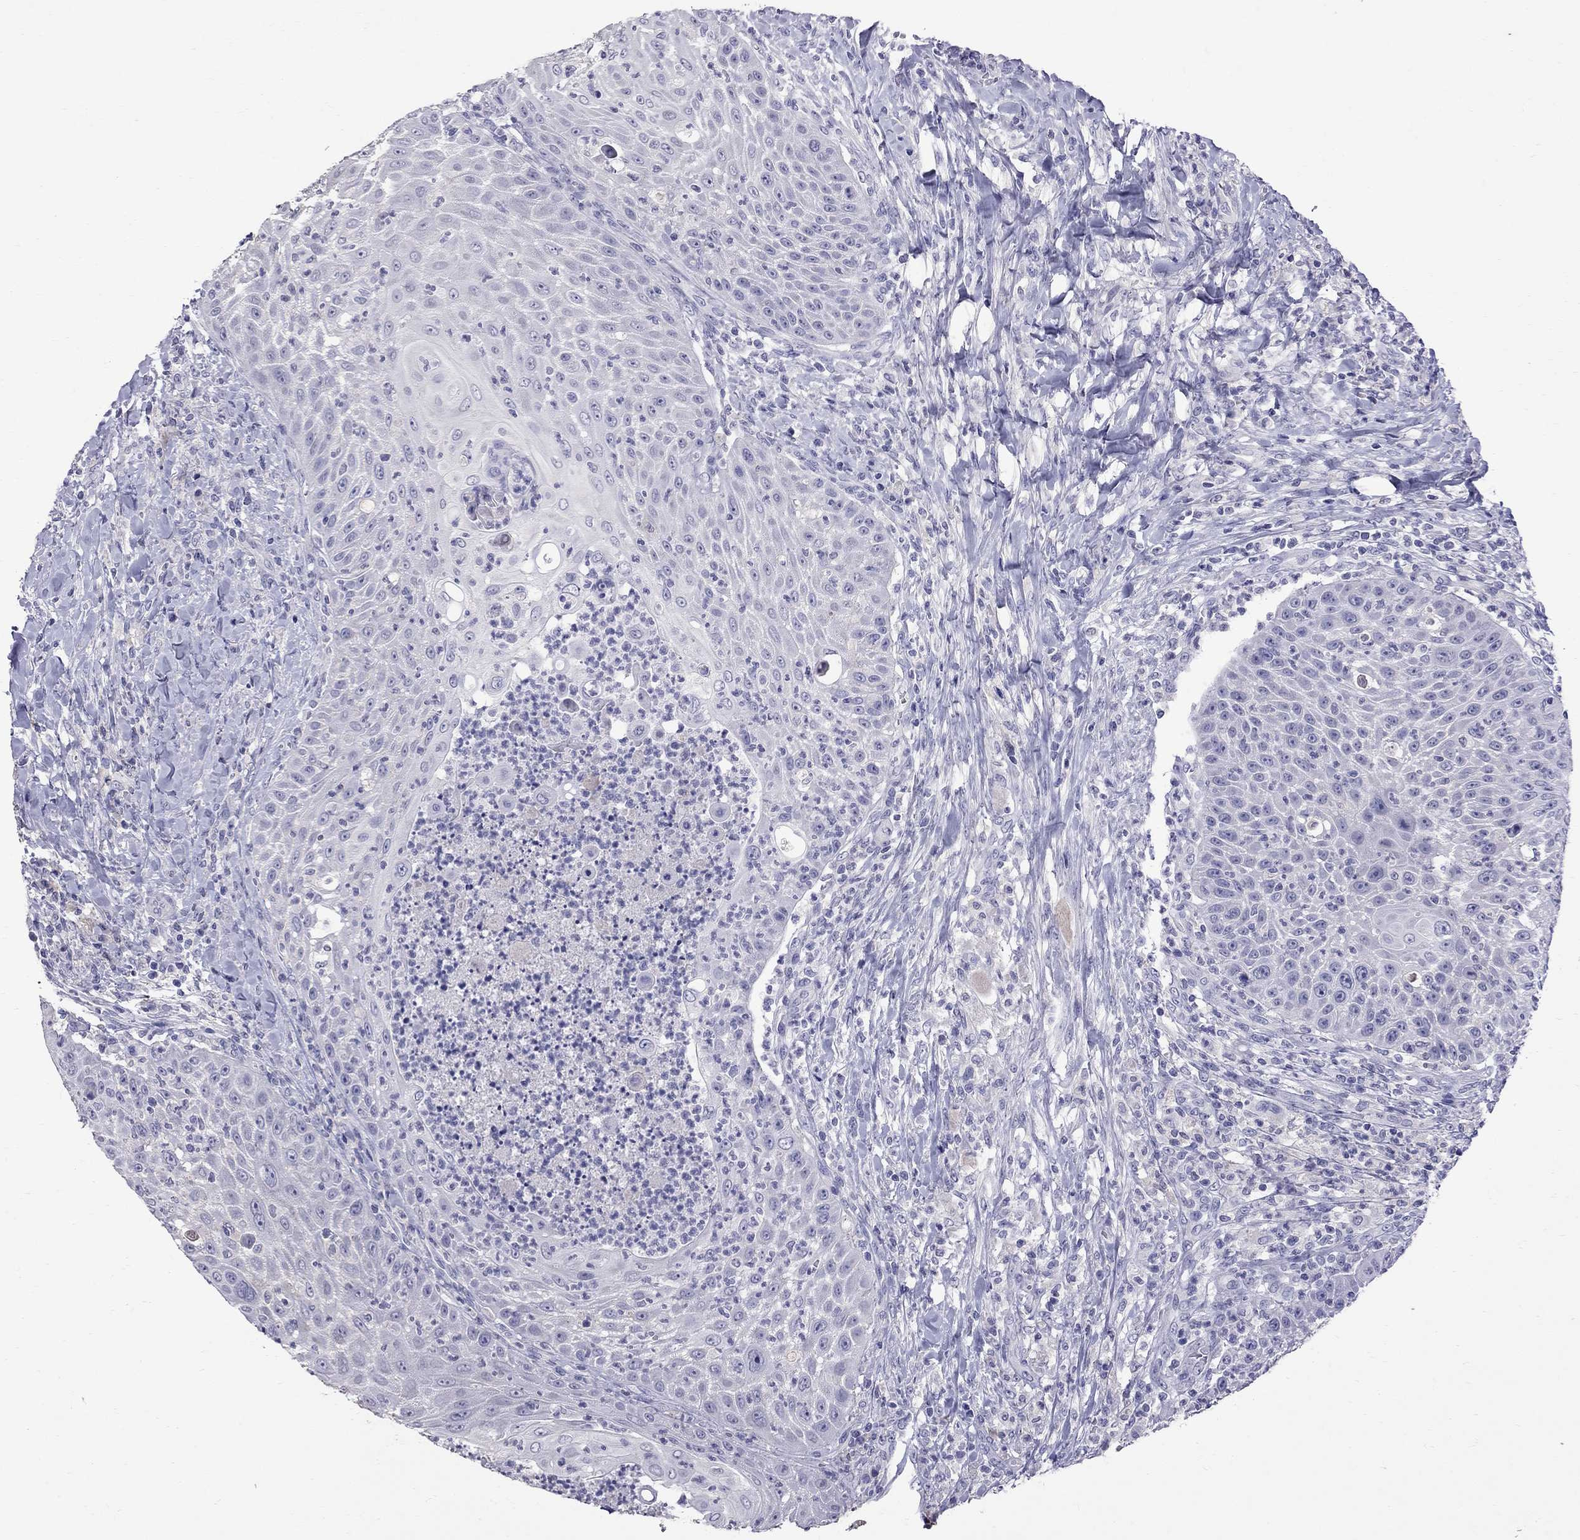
{"staining": {"intensity": "negative", "quantity": "none", "location": "none"}, "tissue": "head and neck cancer", "cell_type": "Tumor cells", "image_type": "cancer", "snomed": [{"axis": "morphology", "description": "Squamous cell carcinoma, NOS"}, {"axis": "topography", "description": "Head-Neck"}], "caption": "IHC image of neoplastic tissue: human head and neck squamous cell carcinoma stained with DAB (3,3'-diaminobenzidine) reveals no significant protein expression in tumor cells.", "gene": "CFAP91", "patient": {"sex": "male", "age": 69}}